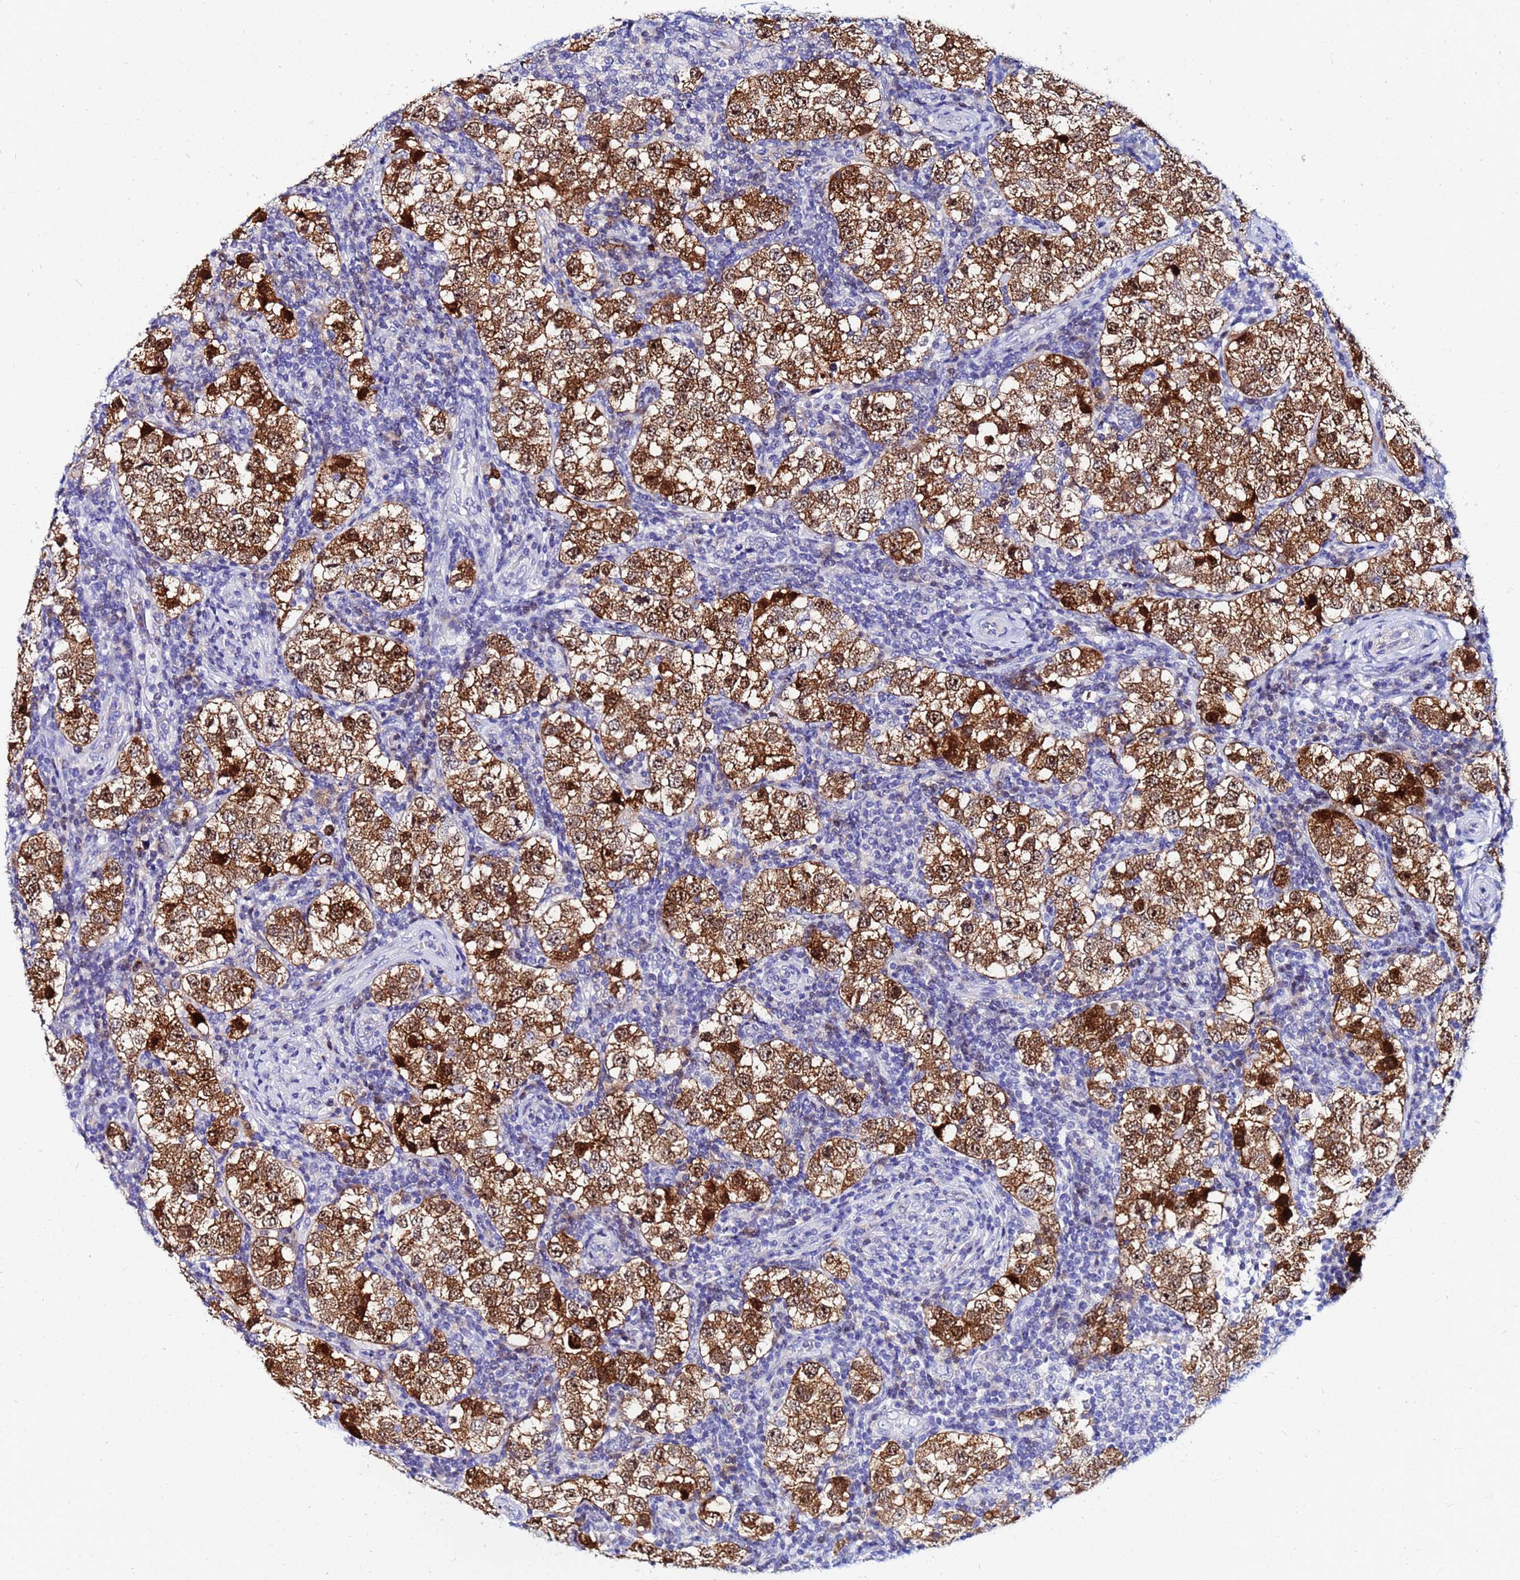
{"staining": {"intensity": "strong", "quantity": ">75%", "location": "cytoplasmic/membranous,nuclear"}, "tissue": "testis cancer", "cell_type": "Tumor cells", "image_type": "cancer", "snomed": [{"axis": "morphology", "description": "Seminoma, NOS"}, {"axis": "topography", "description": "Testis"}], "caption": "A brown stain labels strong cytoplasmic/membranous and nuclear positivity of a protein in human seminoma (testis) tumor cells. (Stains: DAB in brown, nuclei in blue, Microscopy: brightfield microscopy at high magnification).", "gene": "PPP1R14C", "patient": {"sex": "male", "age": 34}}